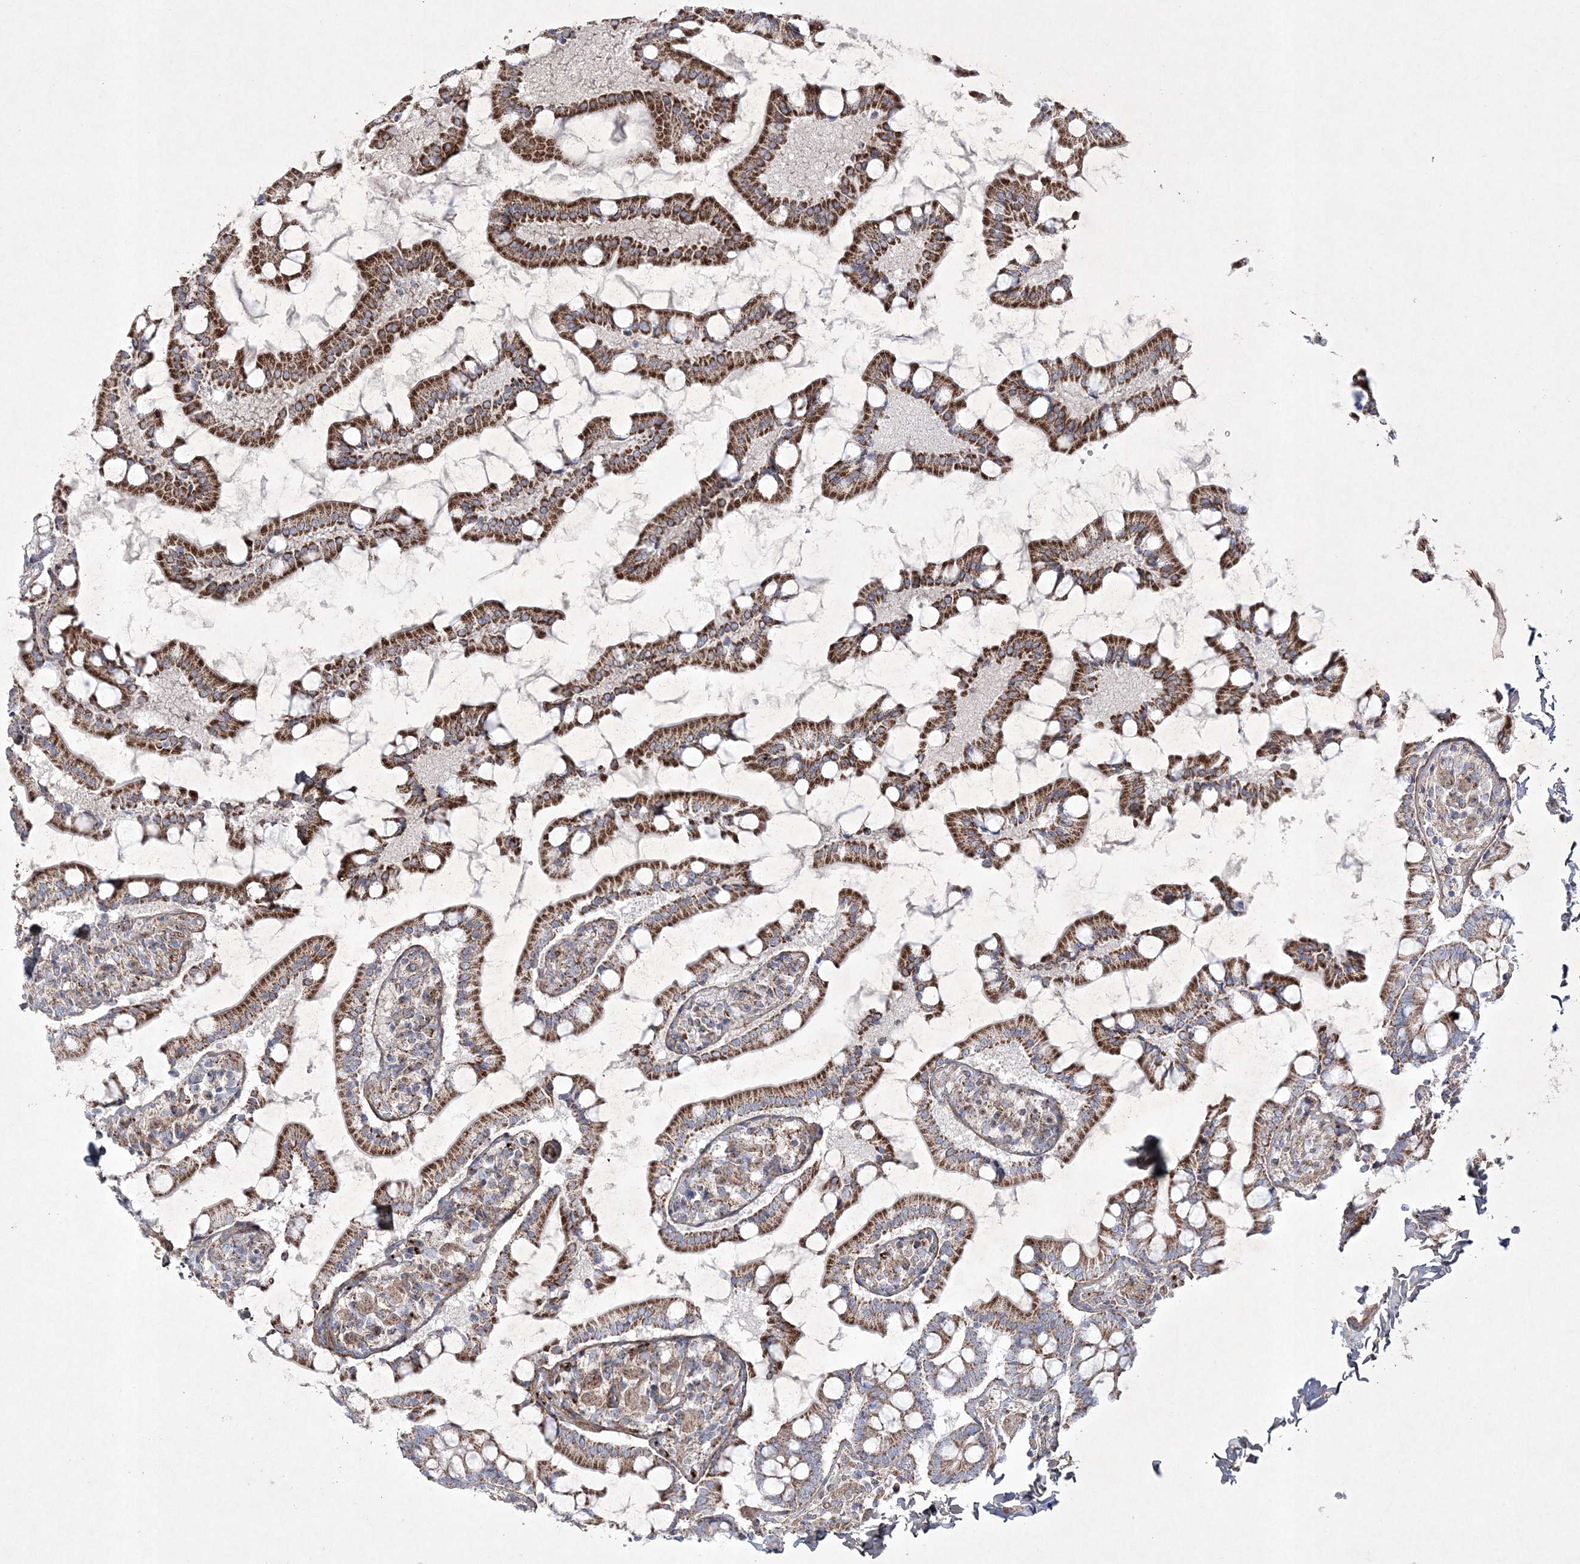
{"staining": {"intensity": "strong", "quantity": ">75%", "location": "cytoplasmic/membranous"}, "tissue": "small intestine", "cell_type": "Glandular cells", "image_type": "normal", "snomed": [{"axis": "morphology", "description": "Normal tissue, NOS"}, {"axis": "topography", "description": "Small intestine"}], "caption": "A brown stain shows strong cytoplasmic/membranous staining of a protein in glandular cells of unremarkable human small intestine.", "gene": "RICTOR", "patient": {"sex": "male", "age": 41}}